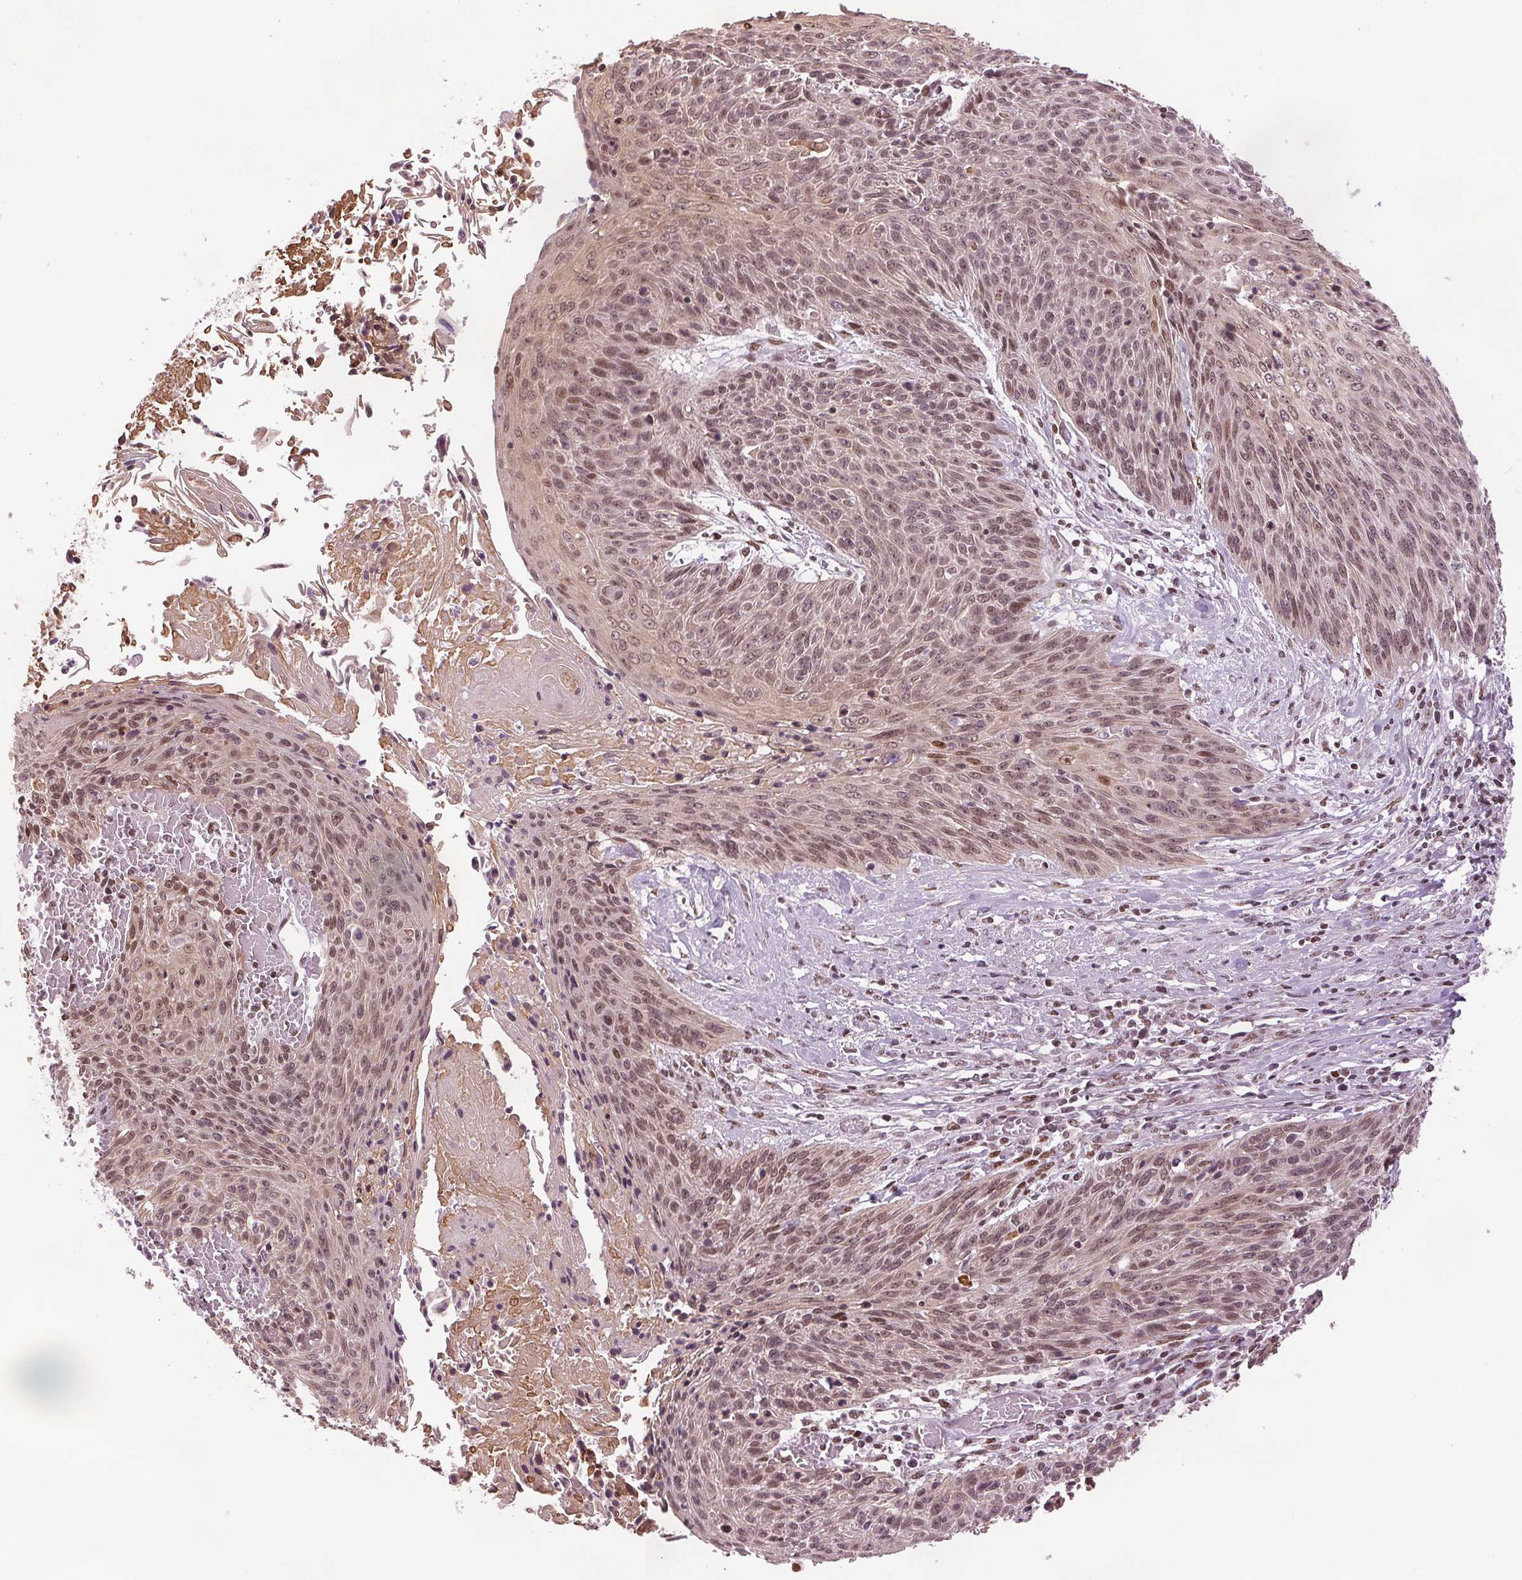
{"staining": {"intensity": "moderate", "quantity": ">75%", "location": "cytoplasmic/membranous,nuclear"}, "tissue": "cervical cancer", "cell_type": "Tumor cells", "image_type": "cancer", "snomed": [{"axis": "morphology", "description": "Squamous cell carcinoma, NOS"}, {"axis": "topography", "description": "Cervix"}], "caption": "Tumor cells reveal moderate cytoplasmic/membranous and nuclear expression in approximately >75% of cells in cervical cancer (squamous cell carcinoma).", "gene": "XPC", "patient": {"sex": "female", "age": 51}}